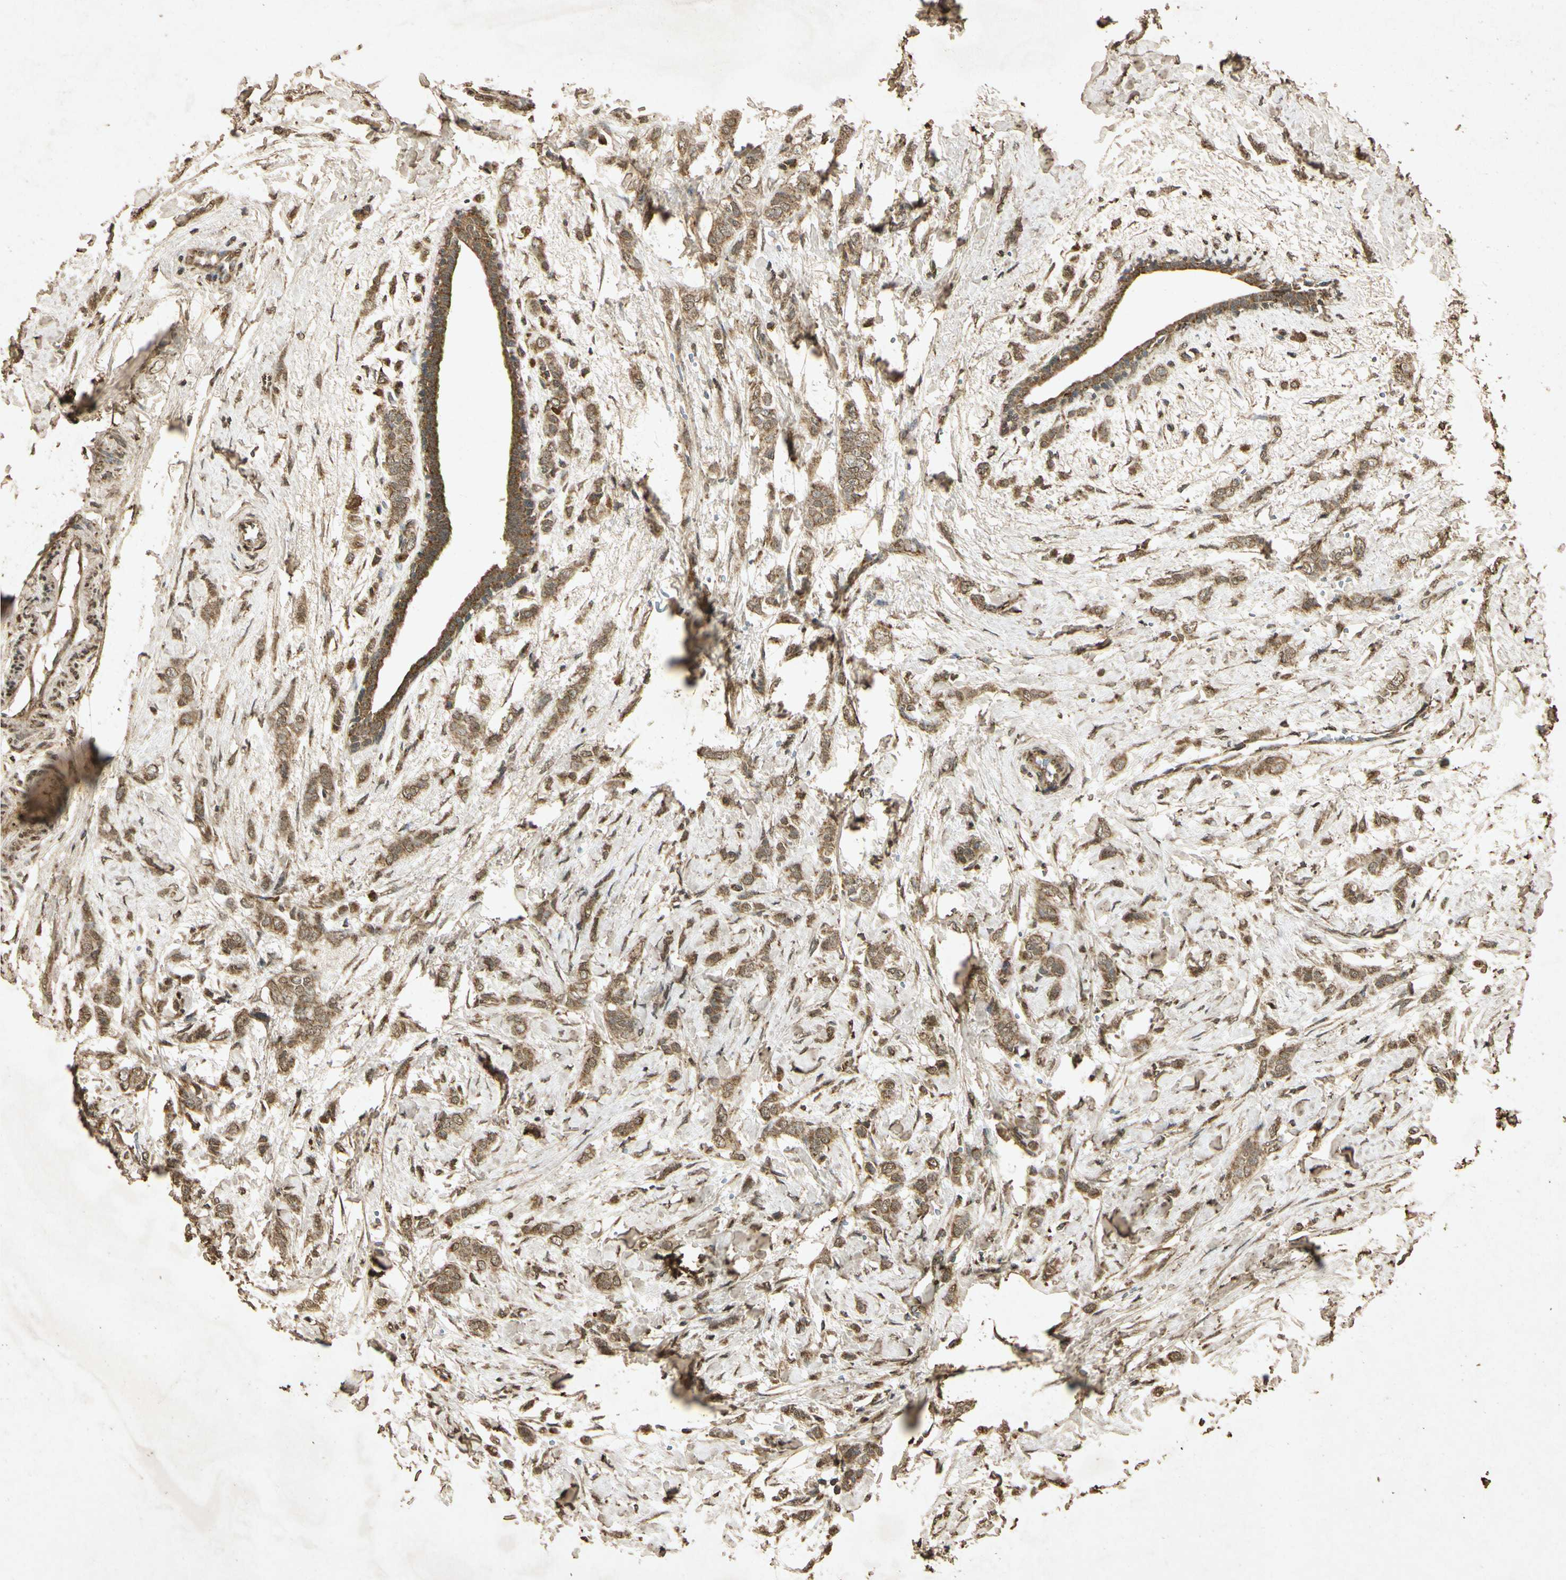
{"staining": {"intensity": "moderate", "quantity": ">75%", "location": "cytoplasmic/membranous"}, "tissue": "breast cancer", "cell_type": "Tumor cells", "image_type": "cancer", "snomed": [{"axis": "morphology", "description": "Lobular carcinoma, in situ"}, {"axis": "morphology", "description": "Lobular carcinoma"}, {"axis": "topography", "description": "Breast"}], "caption": "Protein expression by IHC exhibits moderate cytoplasmic/membranous positivity in approximately >75% of tumor cells in lobular carcinoma in situ (breast). Using DAB (3,3'-diaminobenzidine) (brown) and hematoxylin (blue) stains, captured at high magnification using brightfield microscopy.", "gene": "PRDX3", "patient": {"sex": "female", "age": 41}}